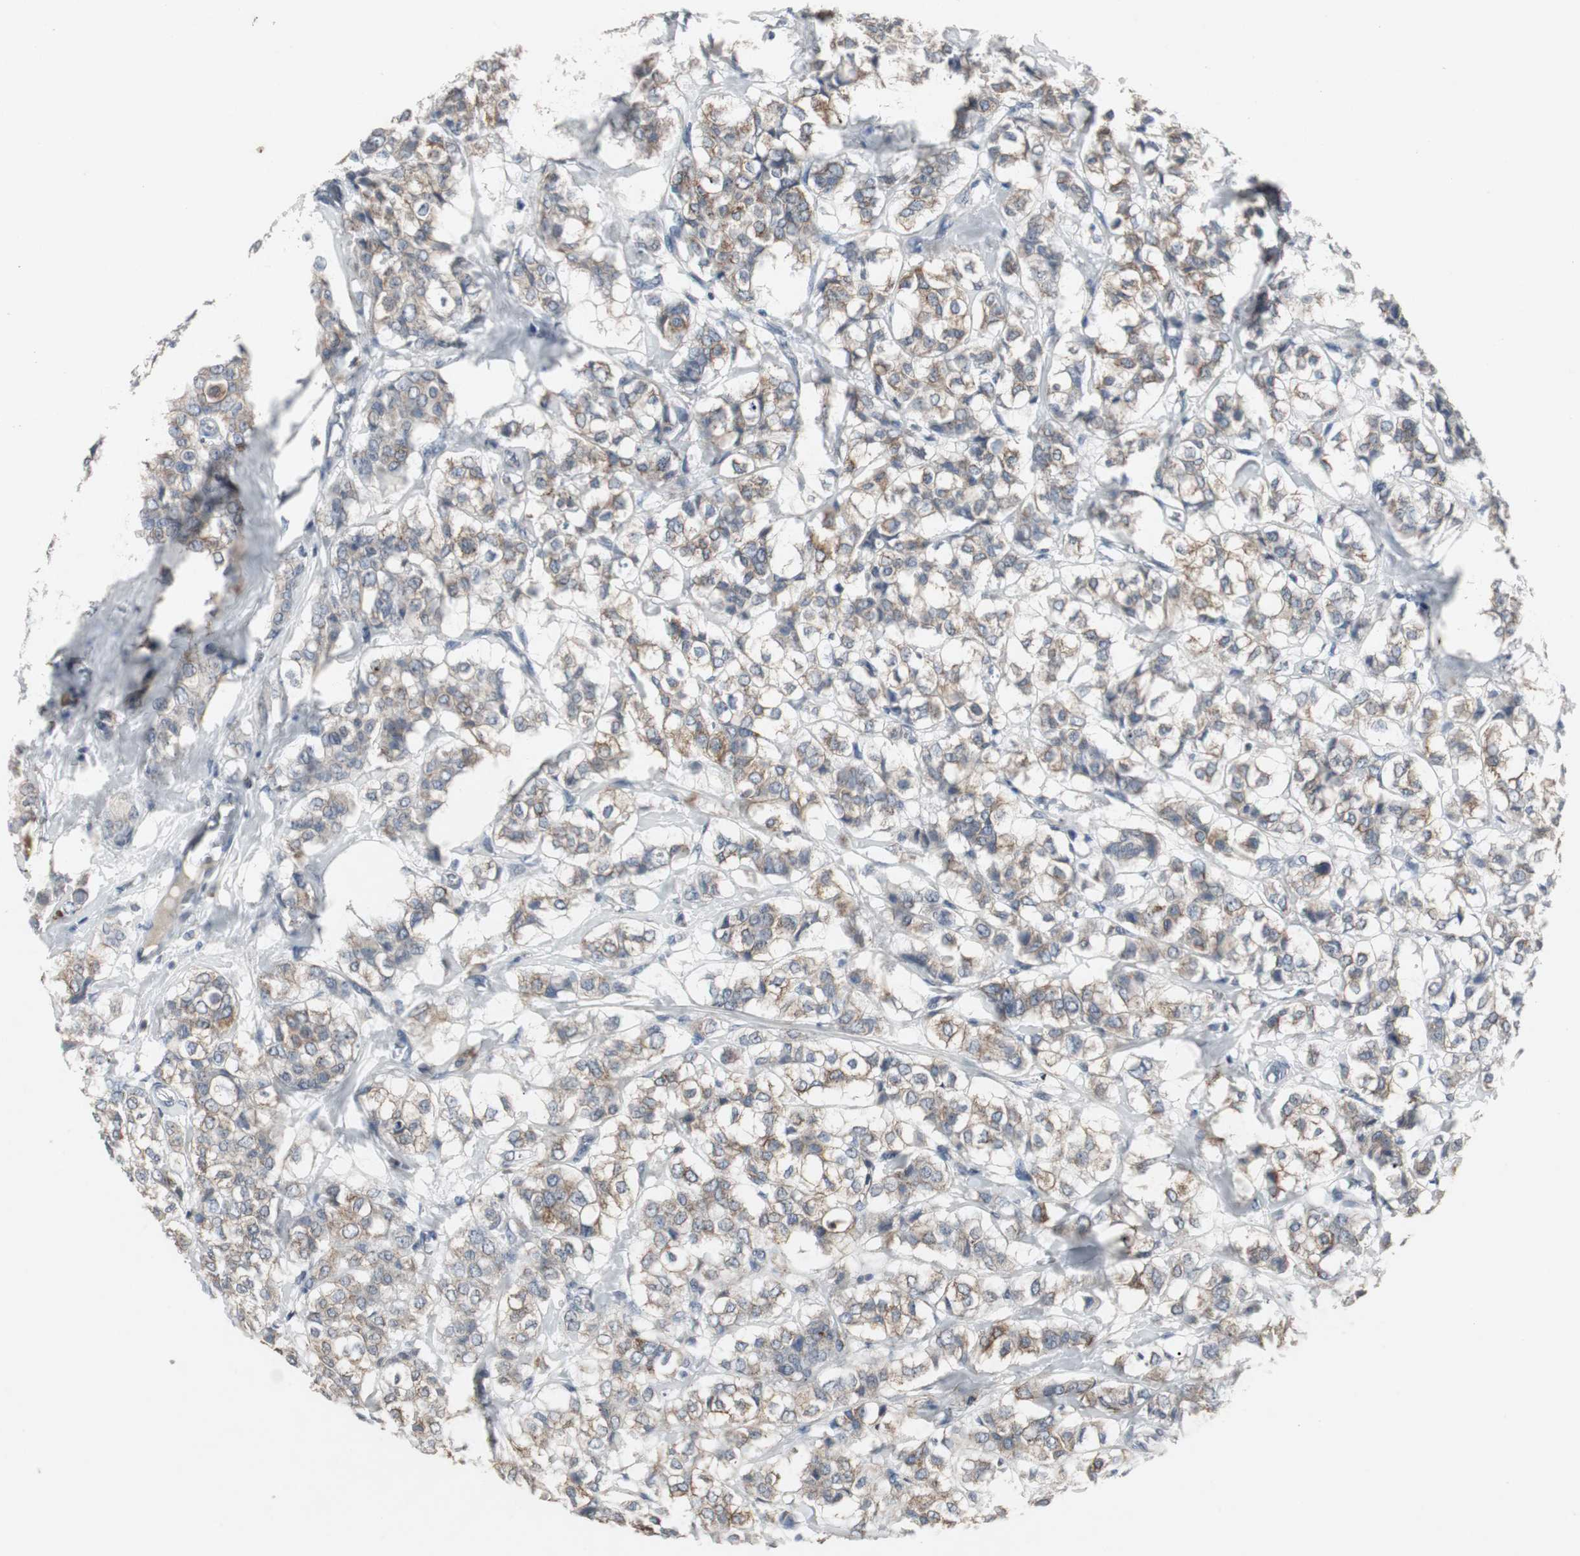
{"staining": {"intensity": "moderate", "quantity": ">75%", "location": "cytoplasmic/membranous"}, "tissue": "breast cancer", "cell_type": "Tumor cells", "image_type": "cancer", "snomed": [{"axis": "morphology", "description": "Lobular carcinoma"}, {"axis": "topography", "description": "Breast"}], "caption": "Immunohistochemical staining of breast cancer (lobular carcinoma) exhibits medium levels of moderate cytoplasmic/membranous staining in approximately >75% of tumor cells.", "gene": "ACAA1", "patient": {"sex": "female", "age": 60}}